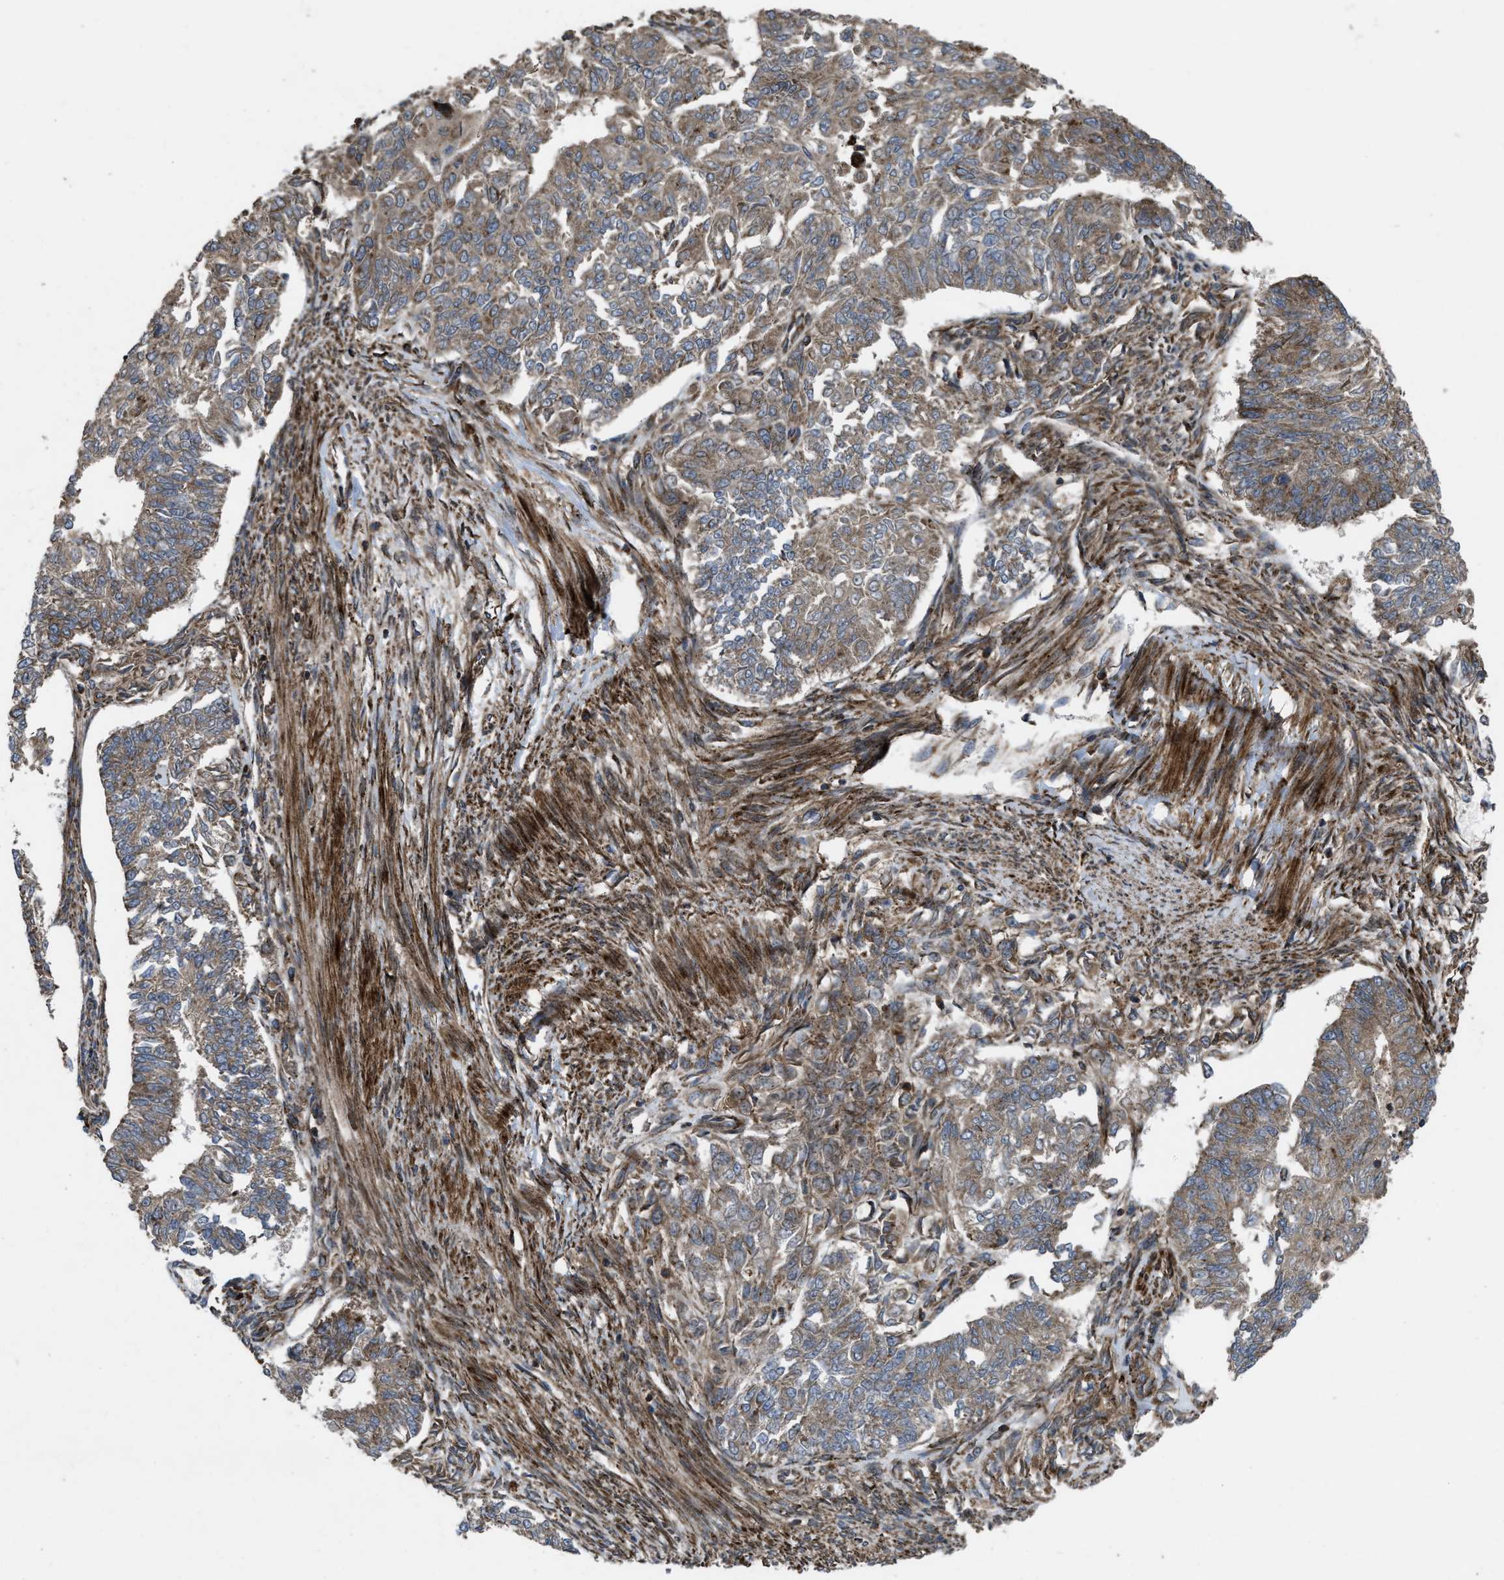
{"staining": {"intensity": "moderate", "quantity": ">75%", "location": "cytoplasmic/membranous"}, "tissue": "endometrial cancer", "cell_type": "Tumor cells", "image_type": "cancer", "snomed": [{"axis": "morphology", "description": "Adenocarcinoma, NOS"}, {"axis": "topography", "description": "Endometrium"}], "caption": "Moderate cytoplasmic/membranous staining is appreciated in approximately >75% of tumor cells in endometrial cancer.", "gene": "PER3", "patient": {"sex": "female", "age": 32}}